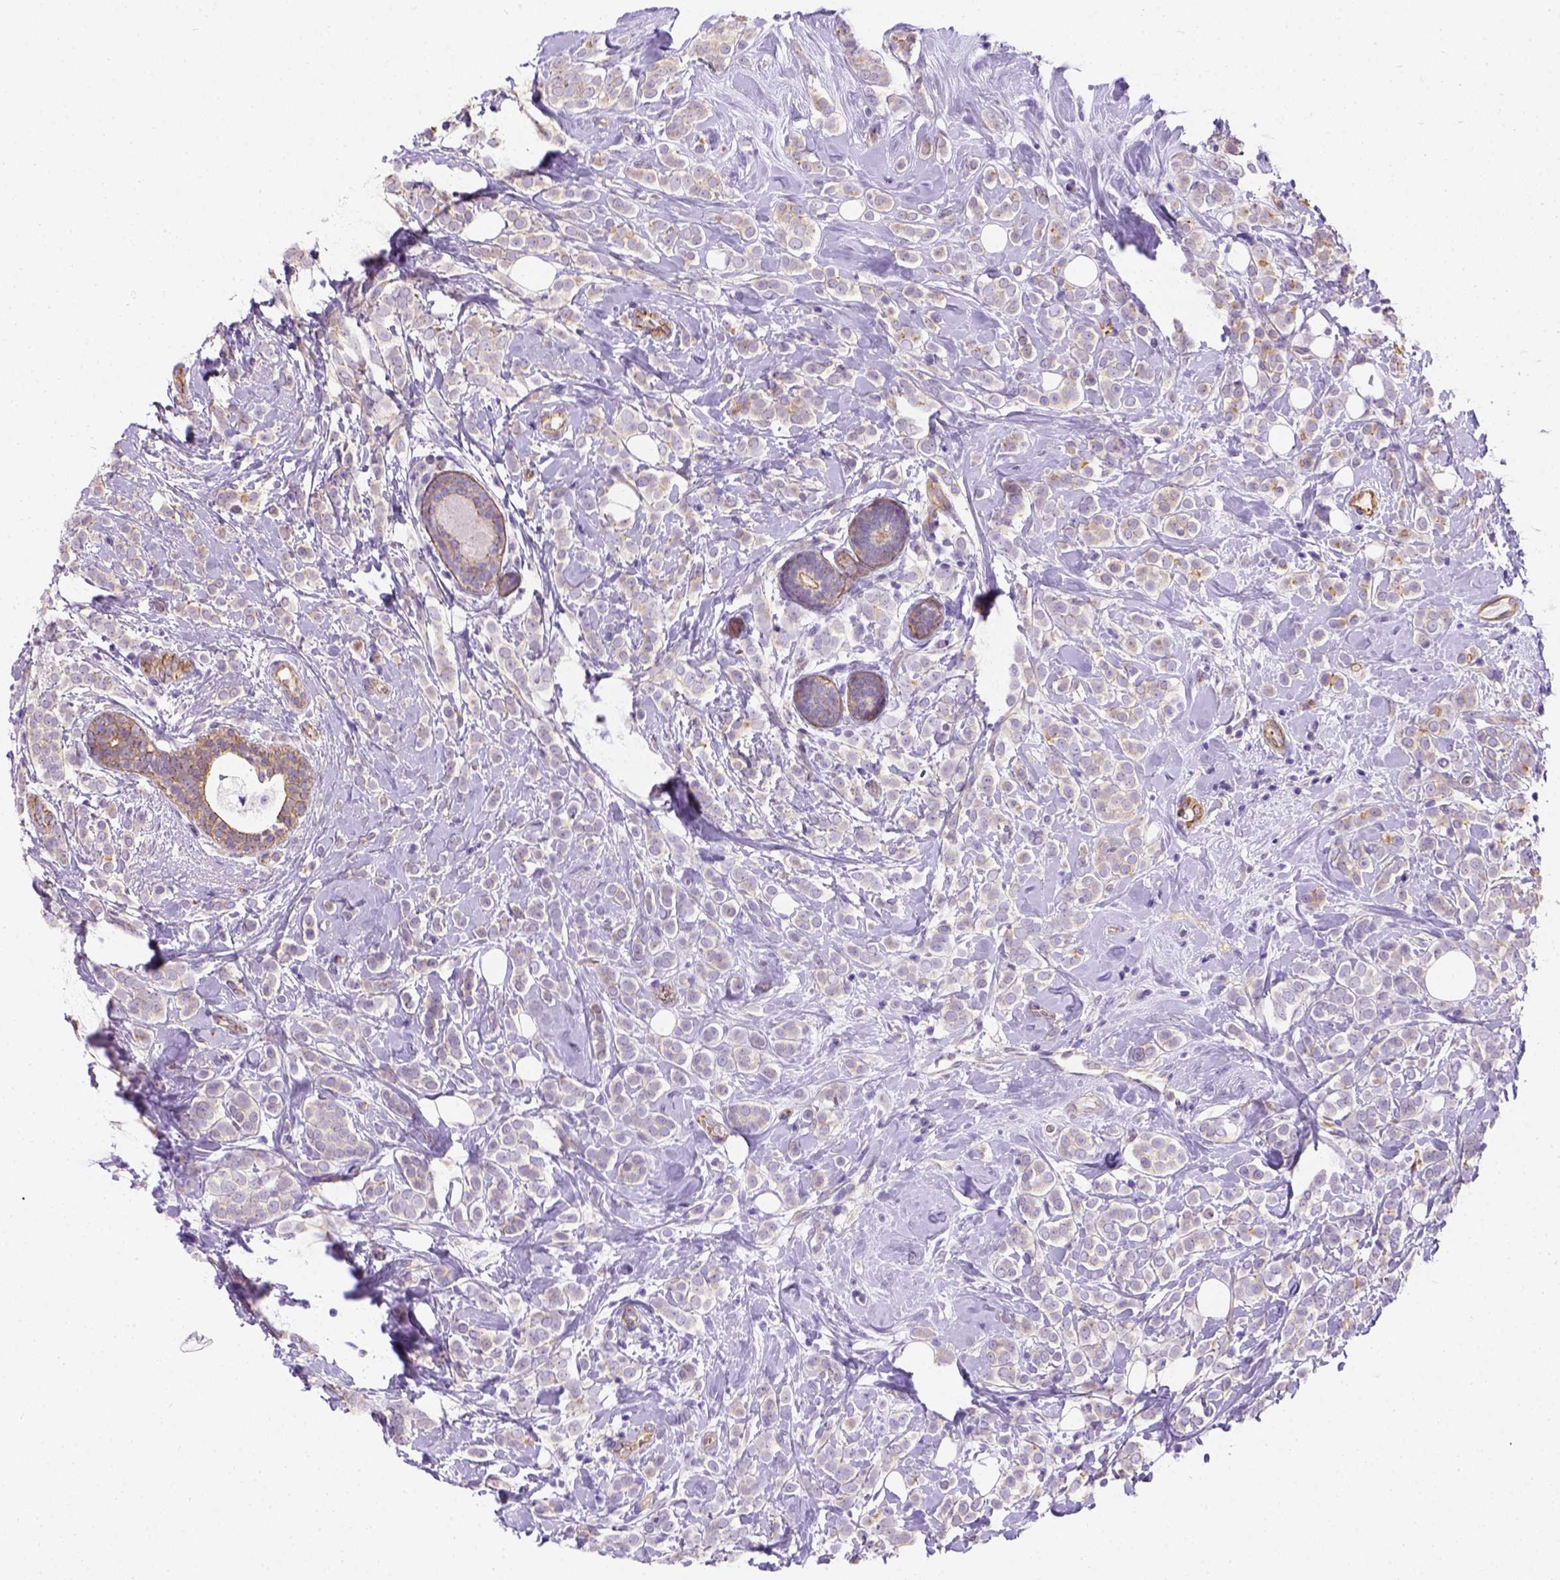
{"staining": {"intensity": "weak", "quantity": "25%-75%", "location": "cytoplasmic/membranous"}, "tissue": "breast cancer", "cell_type": "Tumor cells", "image_type": "cancer", "snomed": [{"axis": "morphology", "description": "Lobular carcinoma"}, {"axis": "topography", "description": "Breast"}], "caption": "Human breast cancer stained with a brown dye exhibits weak cytoplasmic/membranous positive expression in approximately 25%-75% of tumor cells.", "gene": "PHF7", "patient": {"sex": "female", "age": 49}}